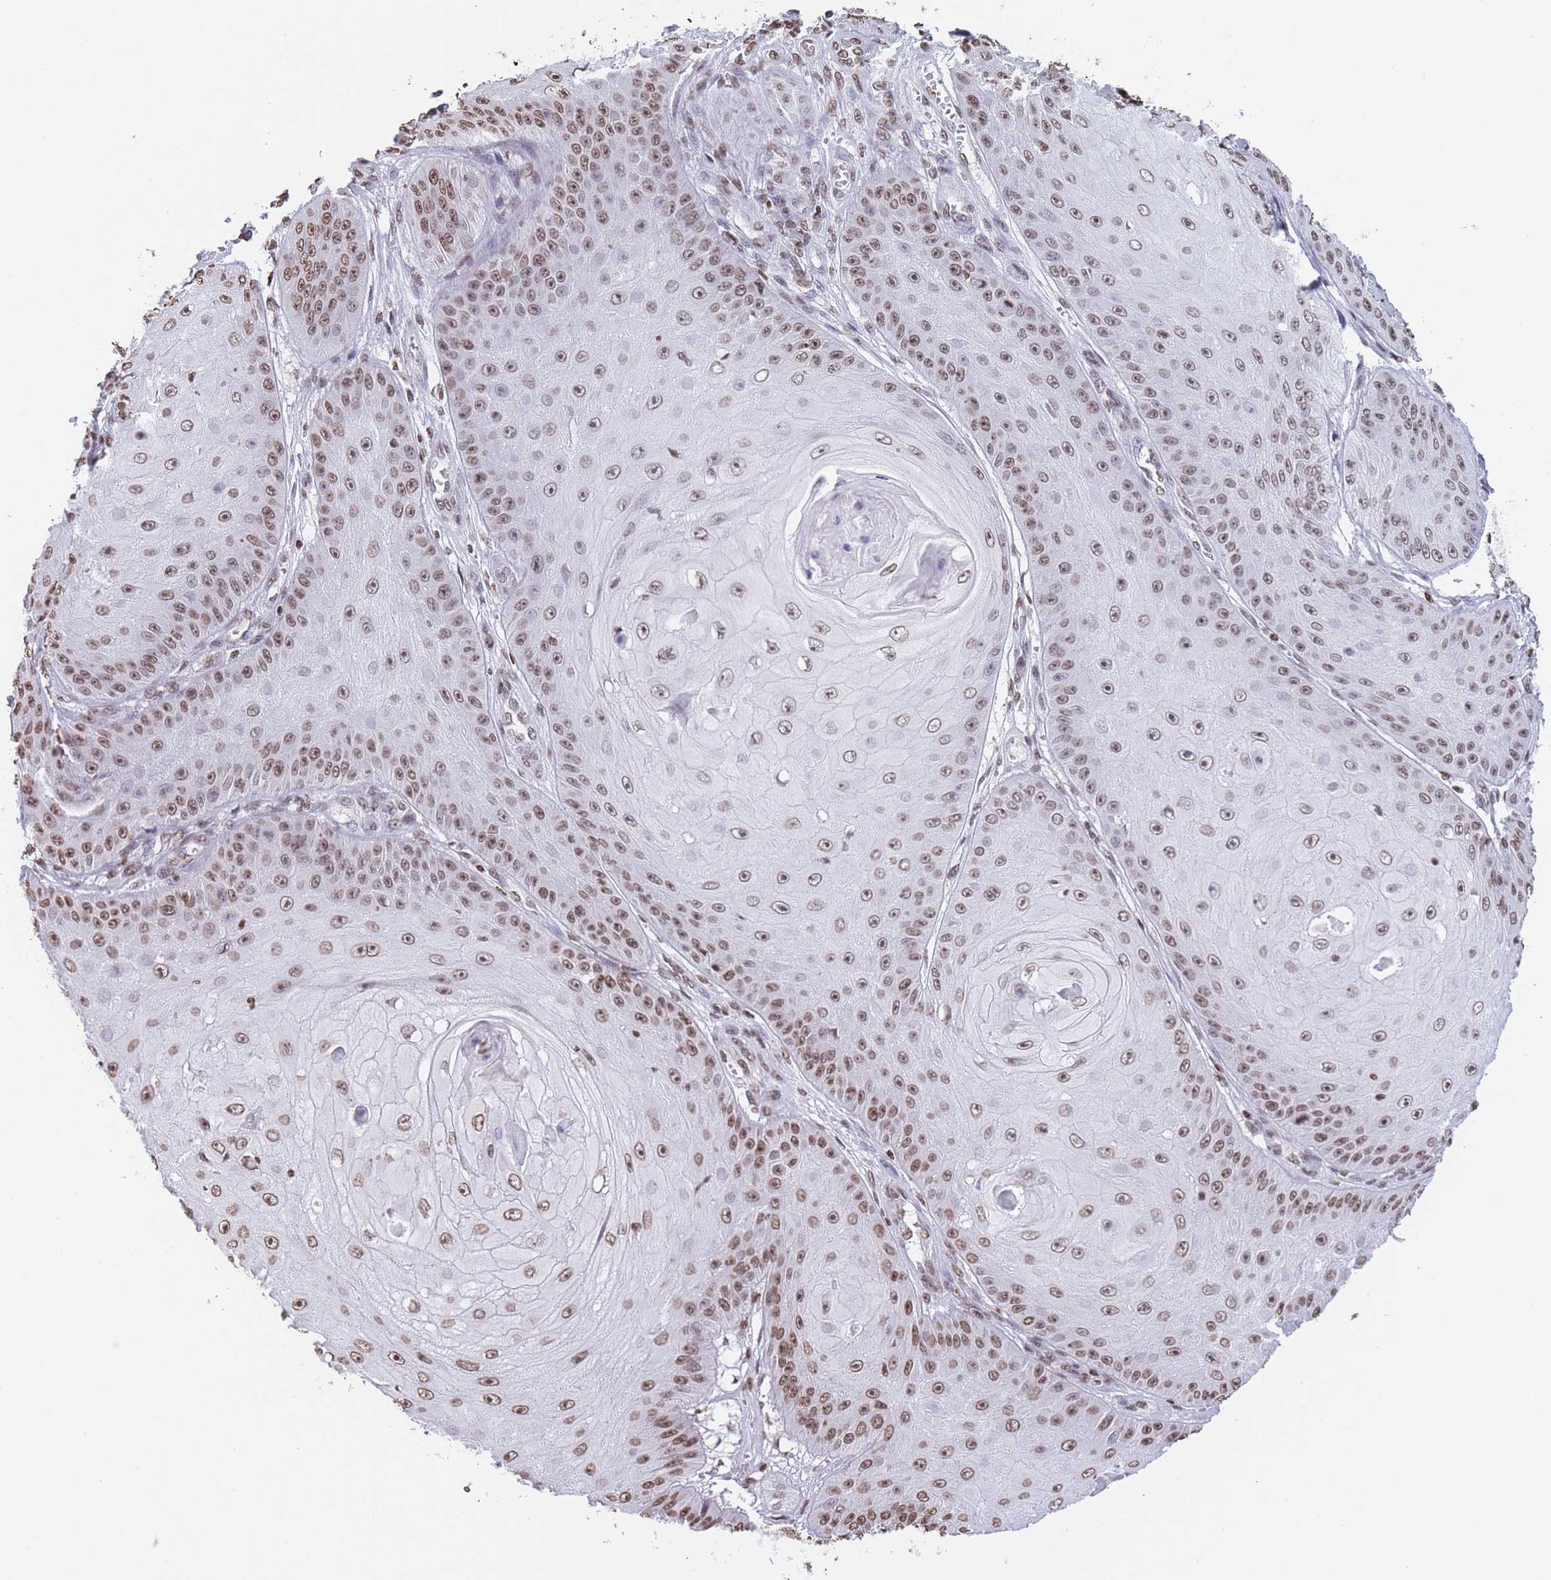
{"staining": {"intensity": "moderate", "quantity": ">75%", "location": "nuclear"}, "tissue": "skin cancer", "cell_type": "Tumor cells", "image_type": "cancer", "snomed": [{"axis": "morphology", "description": "Squamous cell carcinoma, NOS"}, {"axis": "topography", "description": "Skin"}], "caption": "Immunohistochemical staining of human skin cancer (squamous cell carcinoma) exhibits medium levels of moderate nuclear positivity in approximately >75% of tumor cells.", "gene": "H2BC11", "patient": {"sex": "male", "age": 70}}